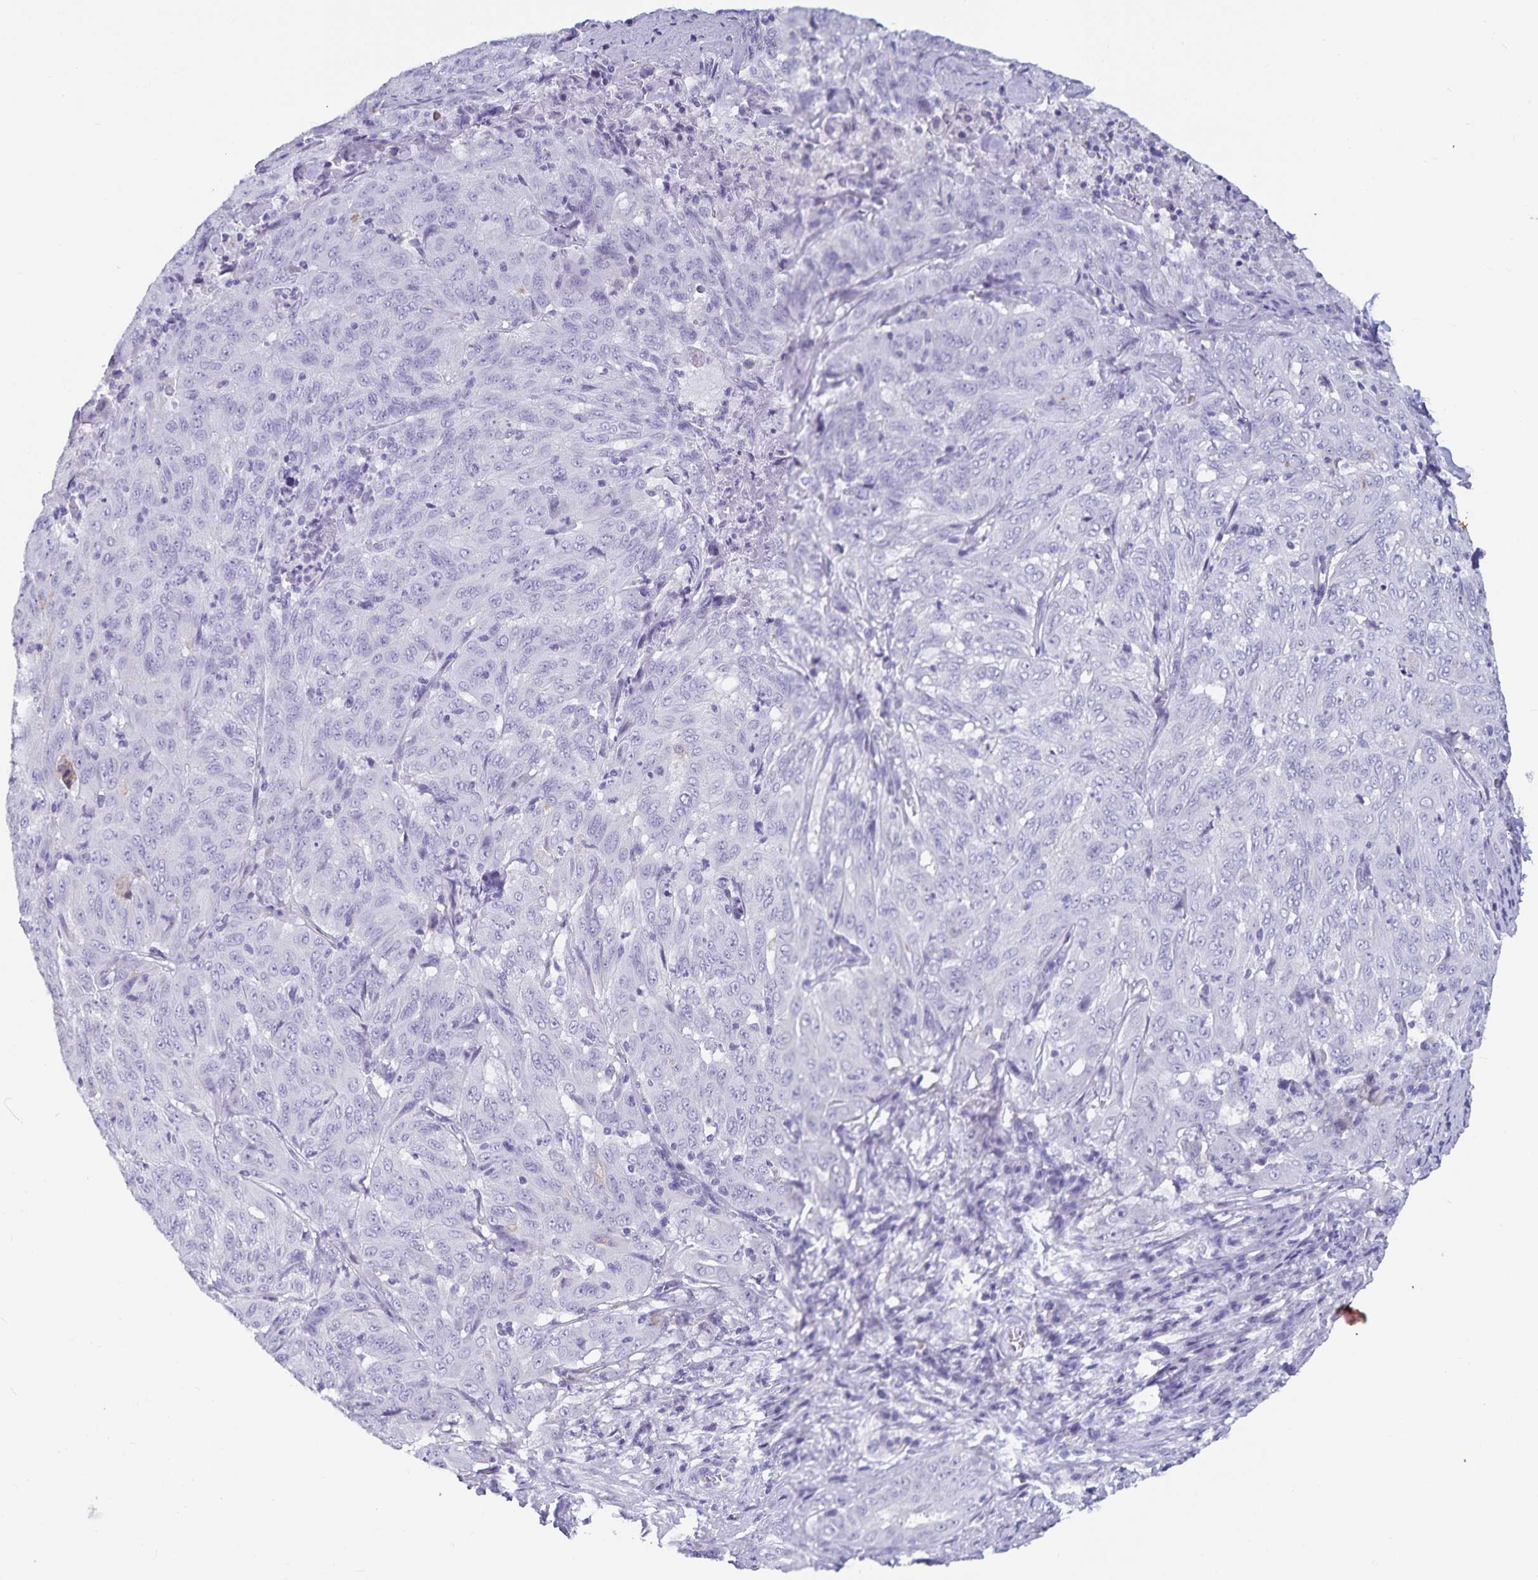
{"staining": {"intensity": "negative", "quantity": "none", "location": "none"}, "tissue": "pancreatic cancer", "cell_type": "Tumor cells", "image_type": "cancer", "snomed": [{"axis": "morphology", "description": "Adenocarcinoma, NOS"}, {"axis": "topography", "description": "Pancreas"}], "caption": "Immunohistochemistry photomicrograph of pancreatic cancer stained for a protein (brown), which shows no positivity in tumor cells.", "gene": "PLAC1", "patient": {"sex": "male", "age": 63}}